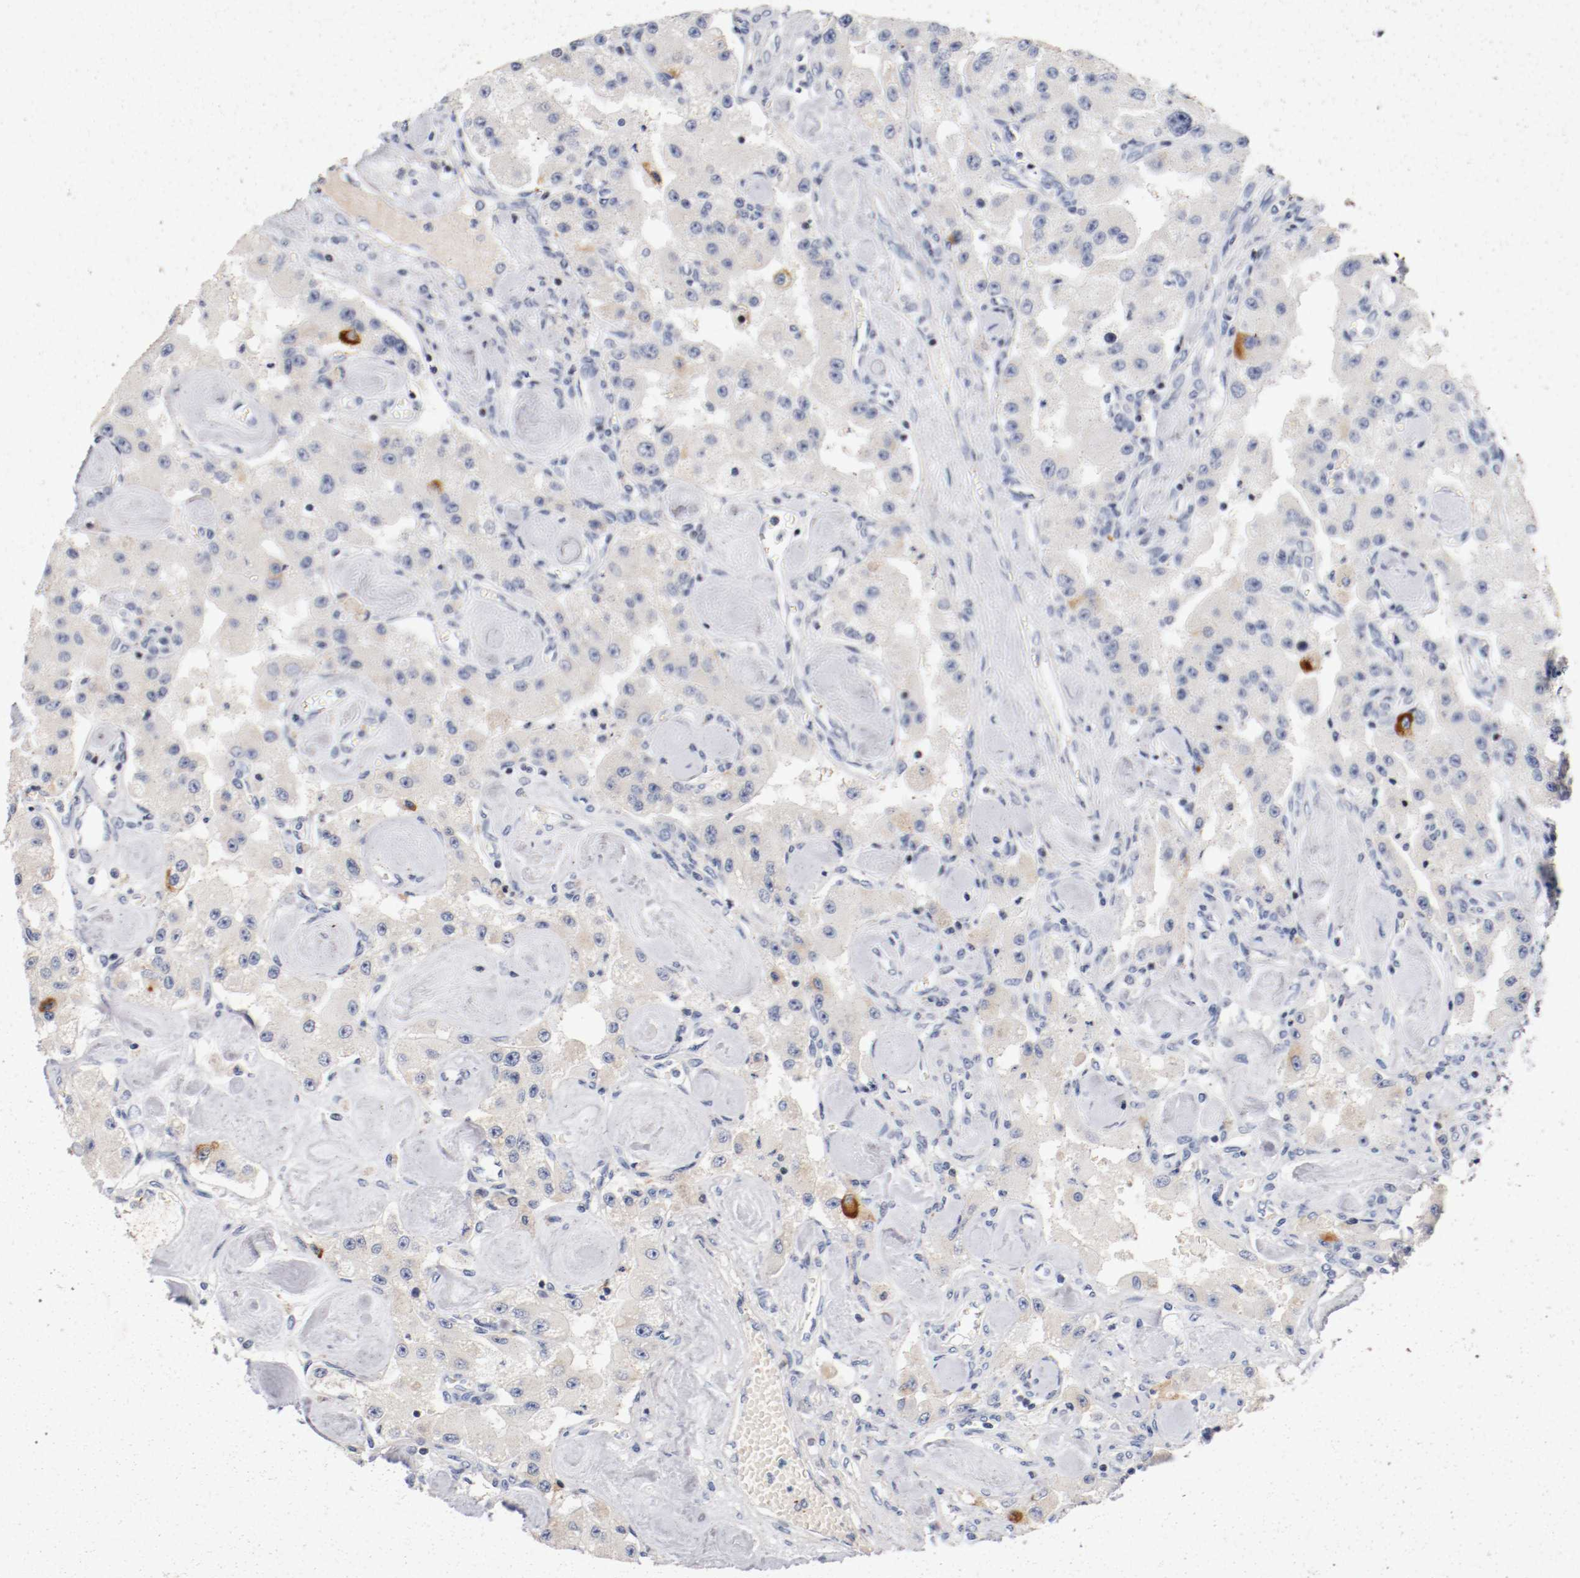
{"staining": {"intensity": "weak", "quantity": "25%-75%", "location": "cytoplasmic/membranous"}, "tissue": "carcinoid", "cell_type": "Tumor cells", "image_type": "cancer", "snomed": [{"axis": "morphology", "description": "Carcinoid, malignant, NOS"}, {"axis": "topography", "description": "Pancreas"}], "caption": "Brown immunohistochemical staining in carcinoid demonstrates weak cytoplasmic/membranous staining in approximately 25%-75% of tumor cells. Using DAB (3,3'-diaminobenzidine) (brown) and hematoxylin (blue) stains, captured at high magnification using brightfield microscopy.", "gene": "PIM1", "patient": {"sex": "male", "age": 41}}